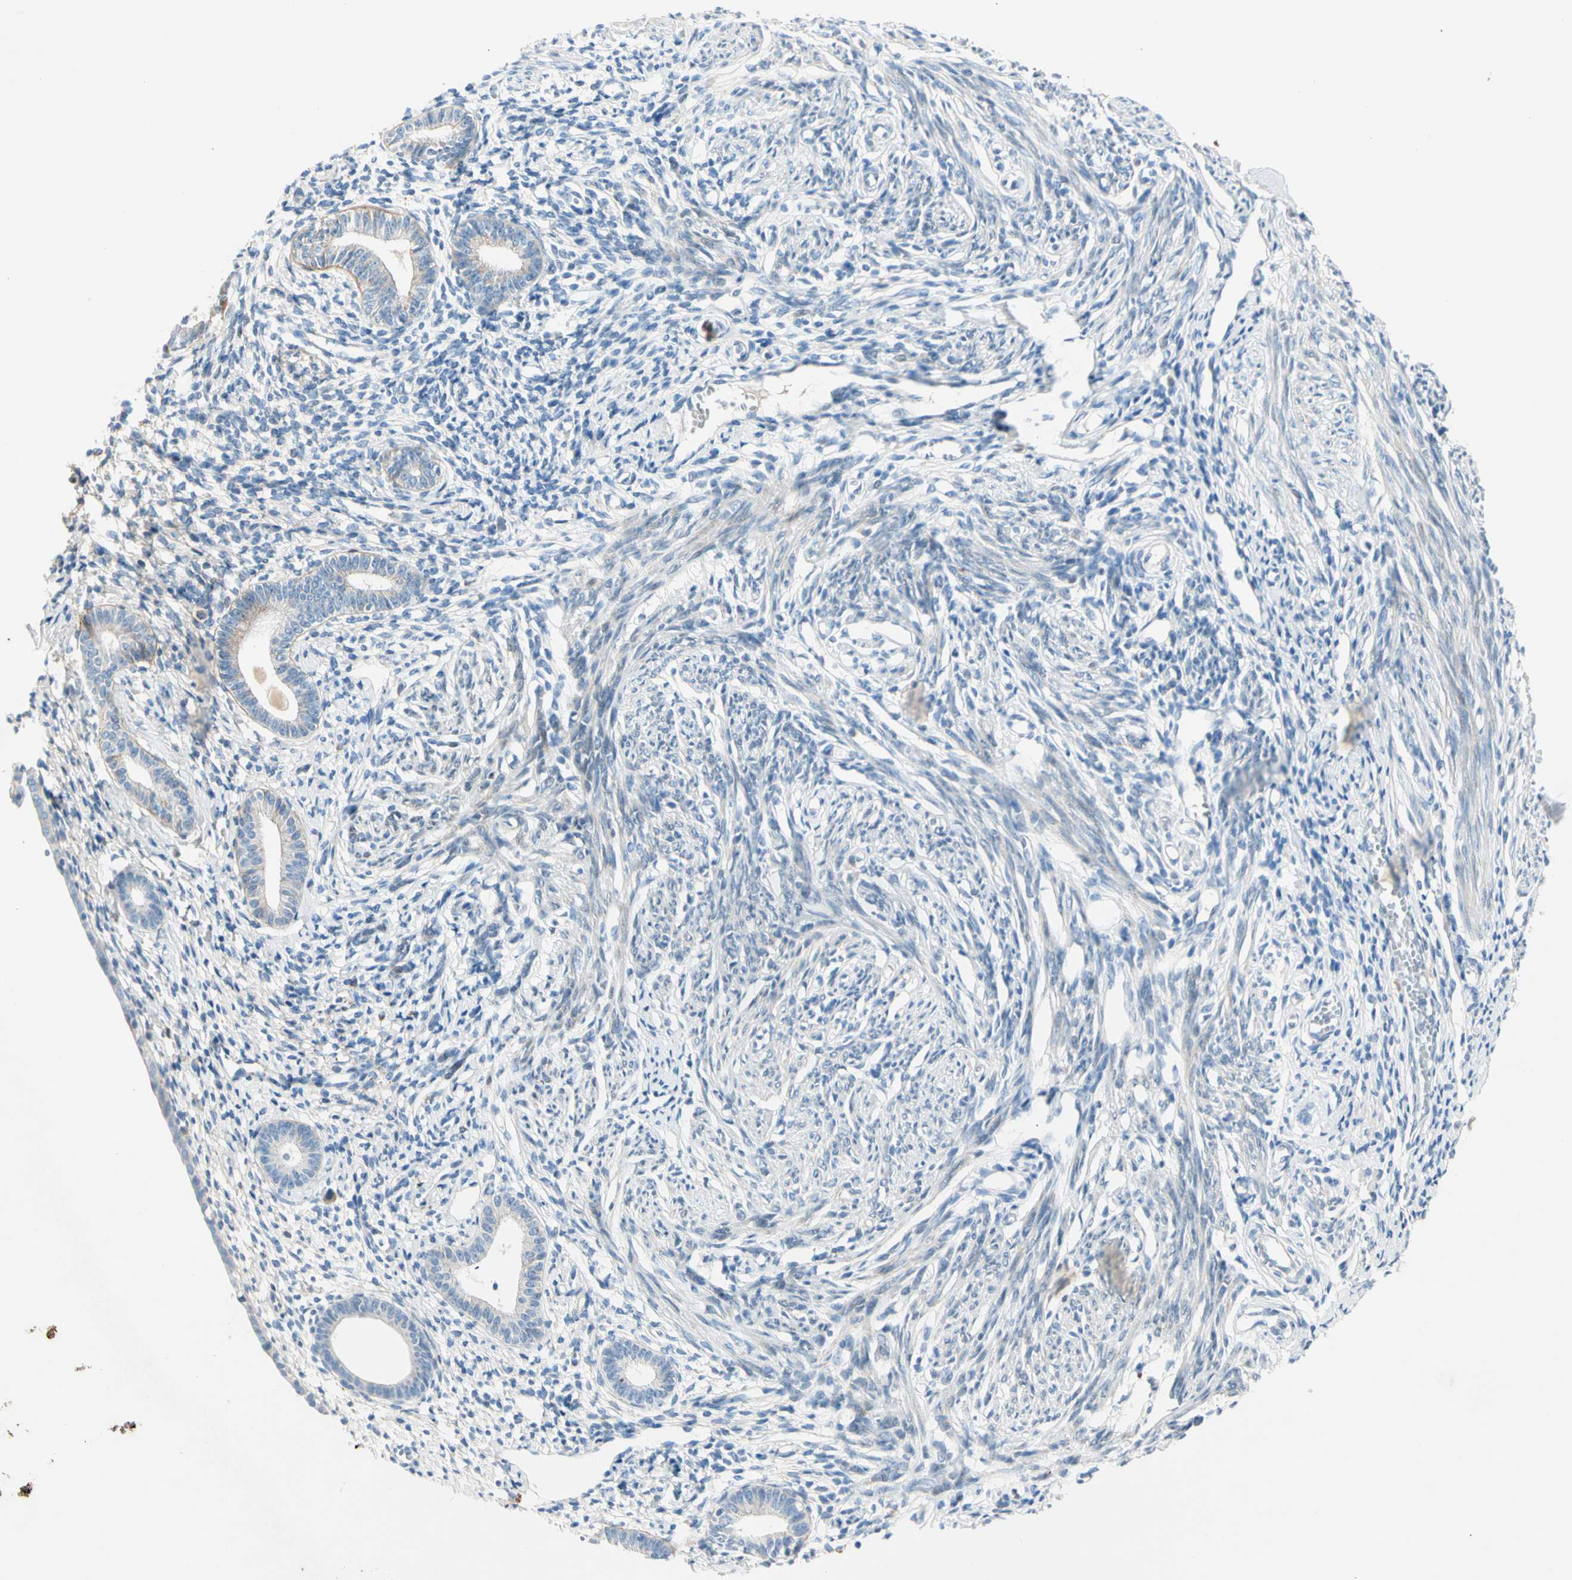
{"staining": {"intensity": "negative", "quantity": "none", "location": "none"}, "tissue": "endometrium", "cell_type": "Cells in endometrial stroma", "image_type": "normal", "snomed": [{"axis": "morphology", "description": "Normal tissue, NOS"}, {"axis": "topography", "description": "Endometrium"}], "caption": "Cells in endometrial stroma show no significant positivity in benign endometrium.", "gene": "SERPIND1", "patient": {"sex": "female", "age": 71}}